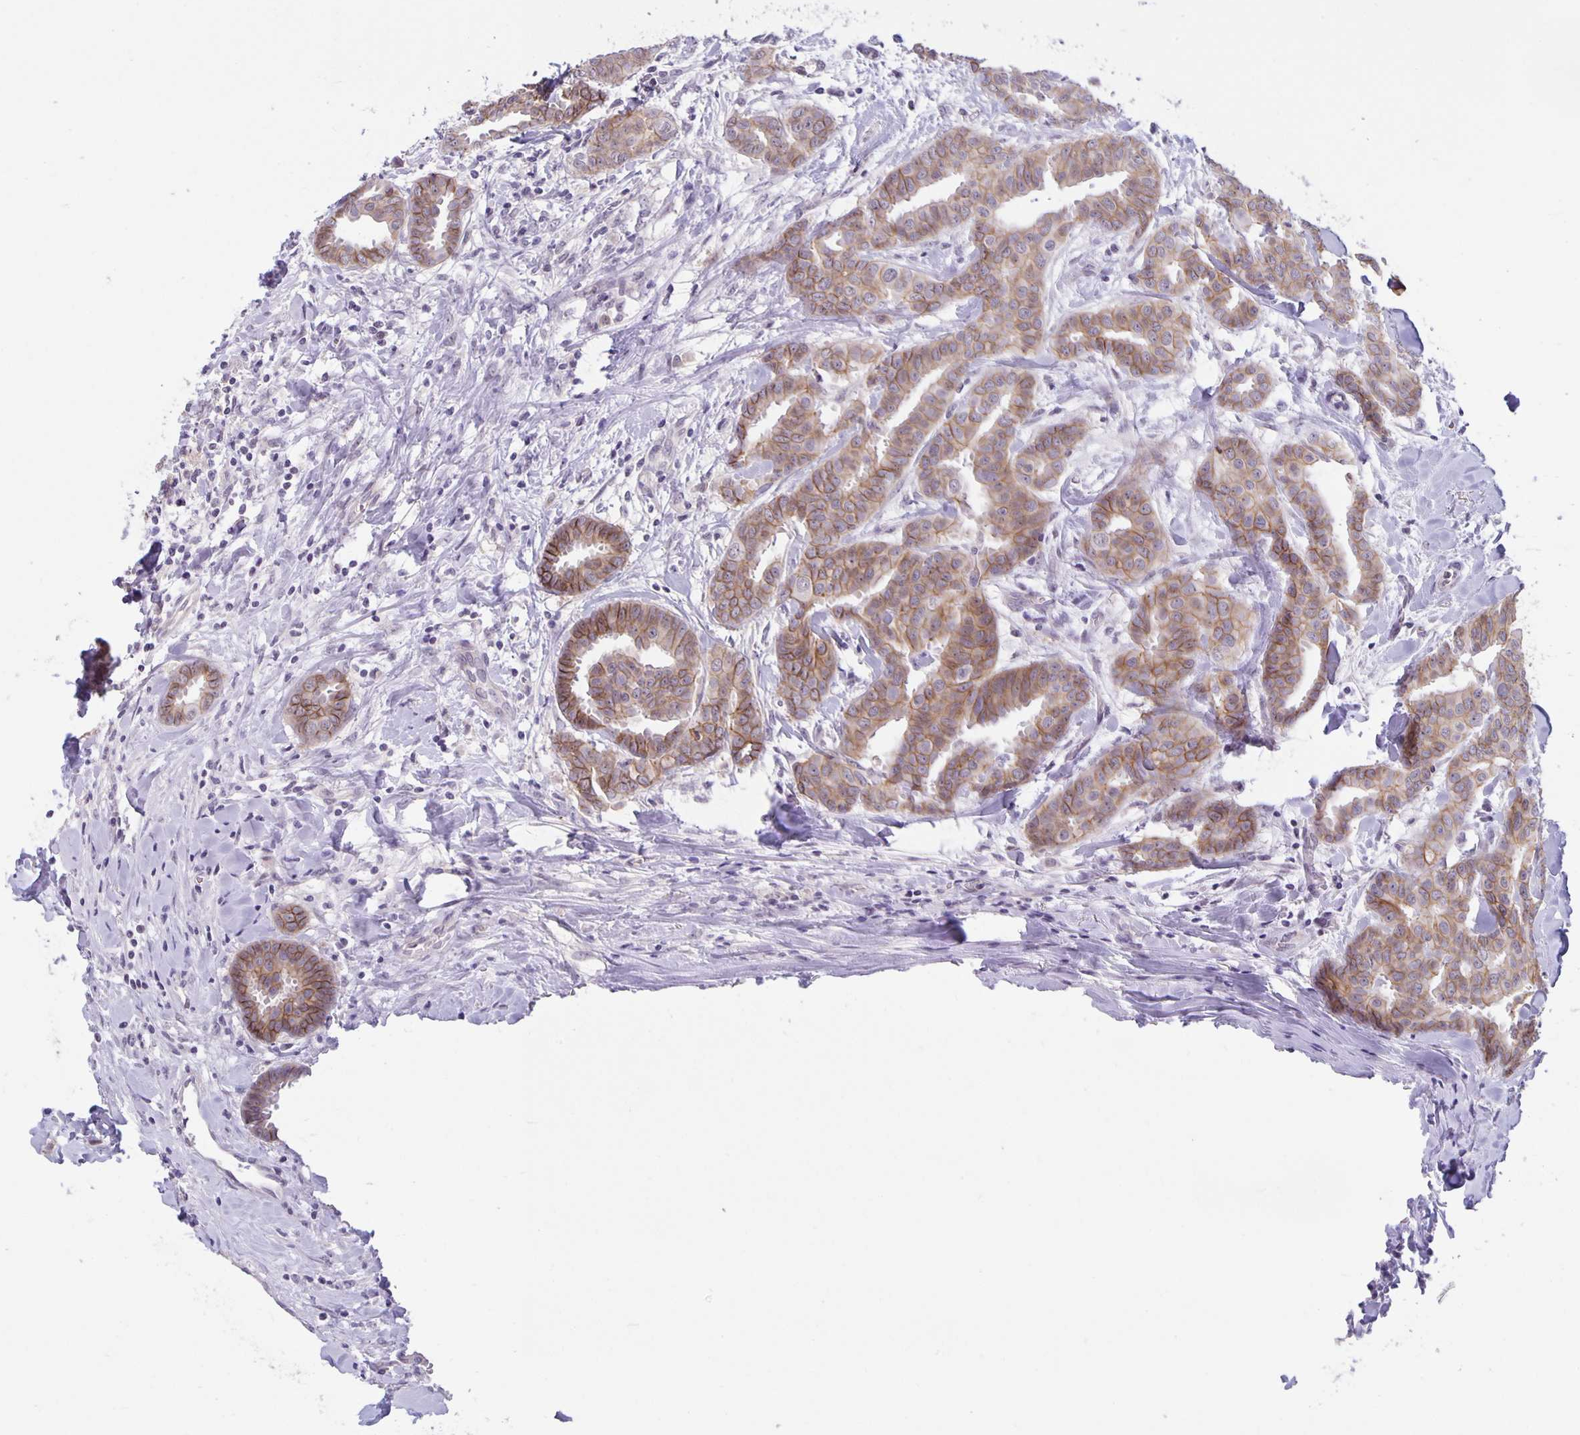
{"staining": {"intensity": "weak", "quantity": ">75%", "location": "cytoplasmic/membranous"}, "tissue": "breast cancer", "cell_type": "Tumor cells", "image_type": "cancer", "snomed": [{"axis": "morphology", "description": "Duct carcinoma"}, {"axis": "topography", "description": "Breast"}], "caption": "Human breast cancer (infiltrating ductal carcinoma) stained for a protein (brown) exhibits weak cytoplasmic/membranous positive expression in approximately >75% of tumor cells.", "gene": "ARVCF", "patient": {"sex": "female", "age": 45}}